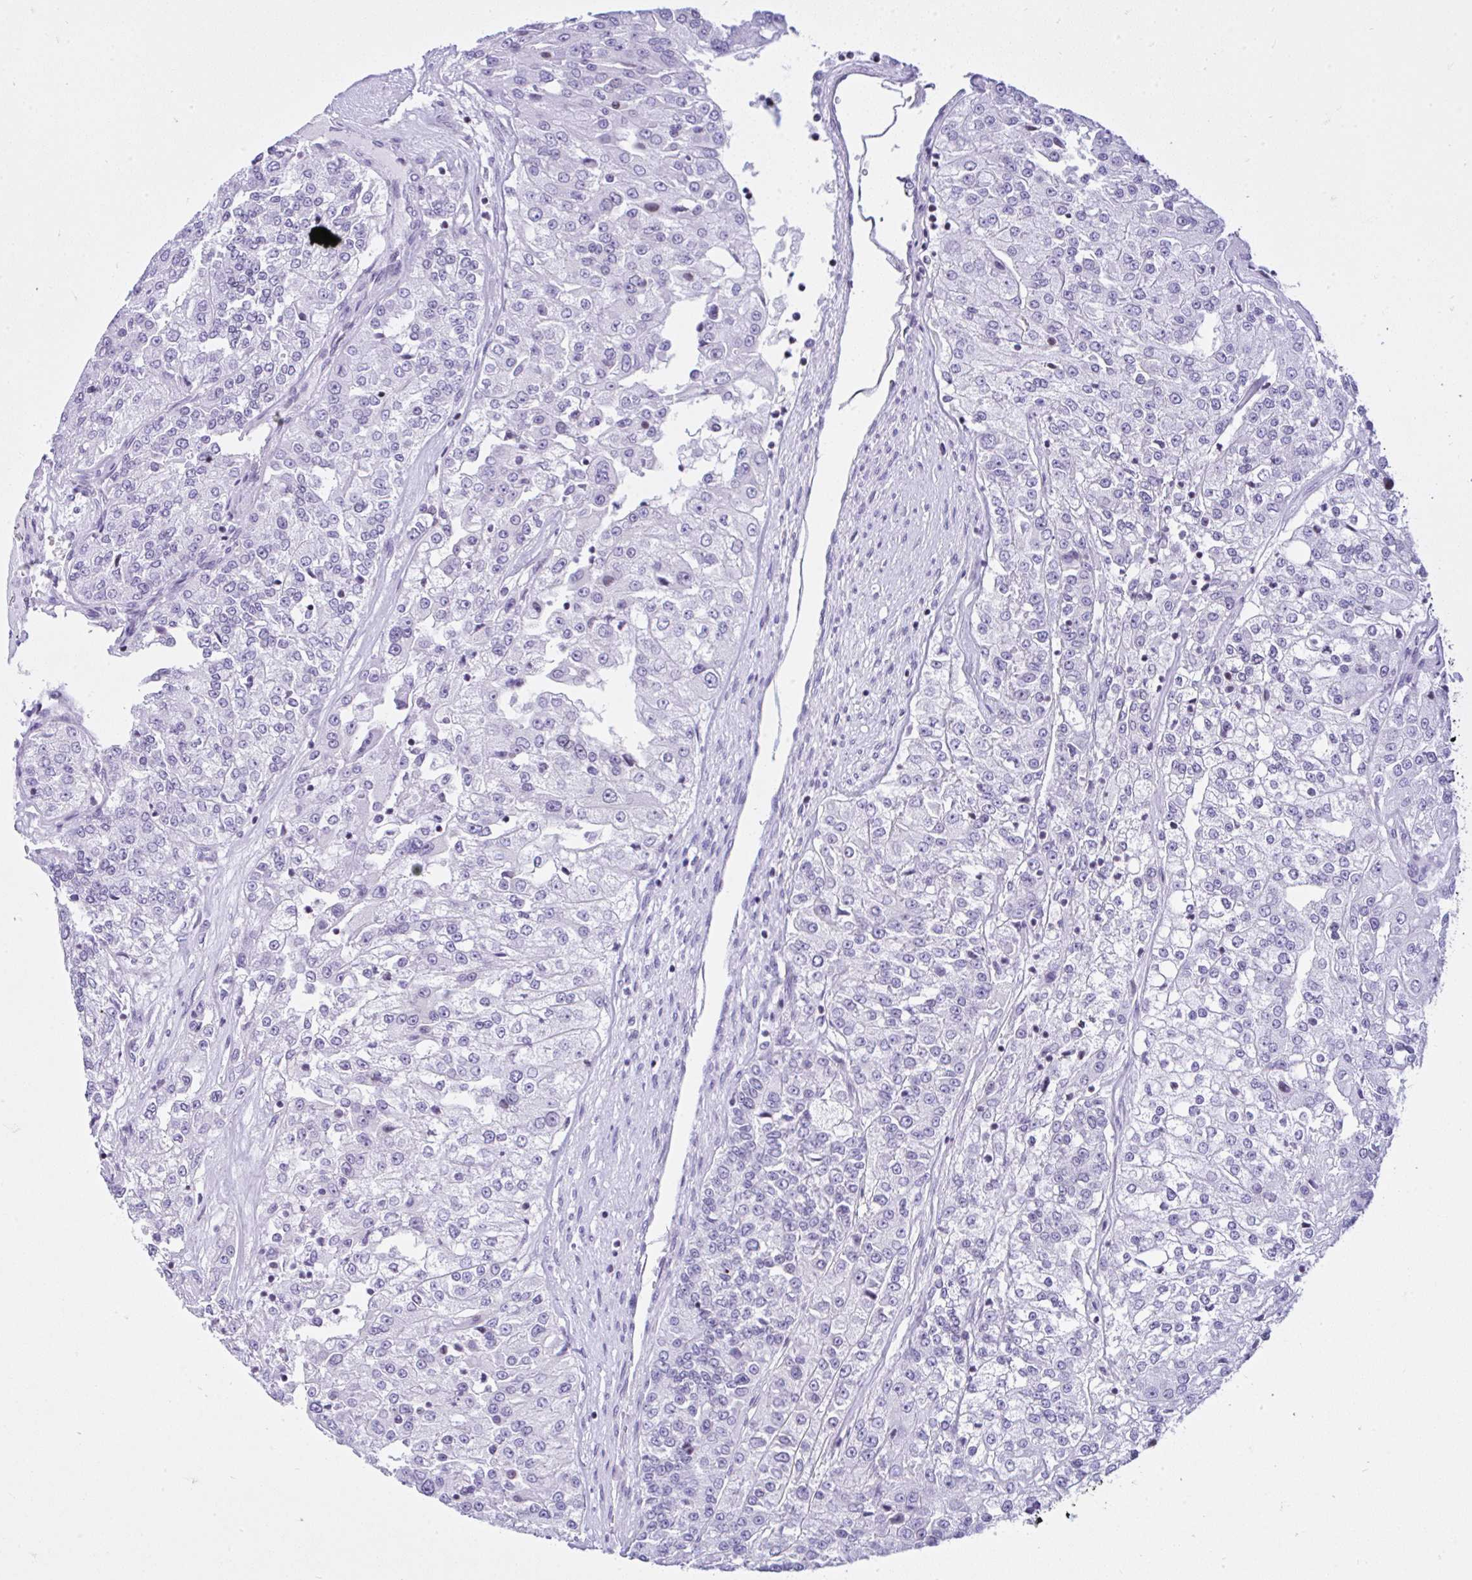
{"staining": {"intensity": "negative", "quantity": "none", "location": "none"}, "tissue": "renal cancer", "cell_type": "Tumor cells", "image_type": "cancer", "snomed": [{"axis": "morphology", "description": "Adenocarcinoma, NOS"}, {"axis": "topography", "description": "Kidney"}], "caption": "A high-resolution micrograph shows immunohistochemistry staining of renal cancer (adenocarcinoma), which reveals no significant staining in tumor cells. Brightfield microscopy of immunohistochemistry (IHC) stained with DAB (brown) and hematoxylin (blue), captured at high magnification.", "gene": "KRT27", "patient": {"sex": "female", "age": 63}}